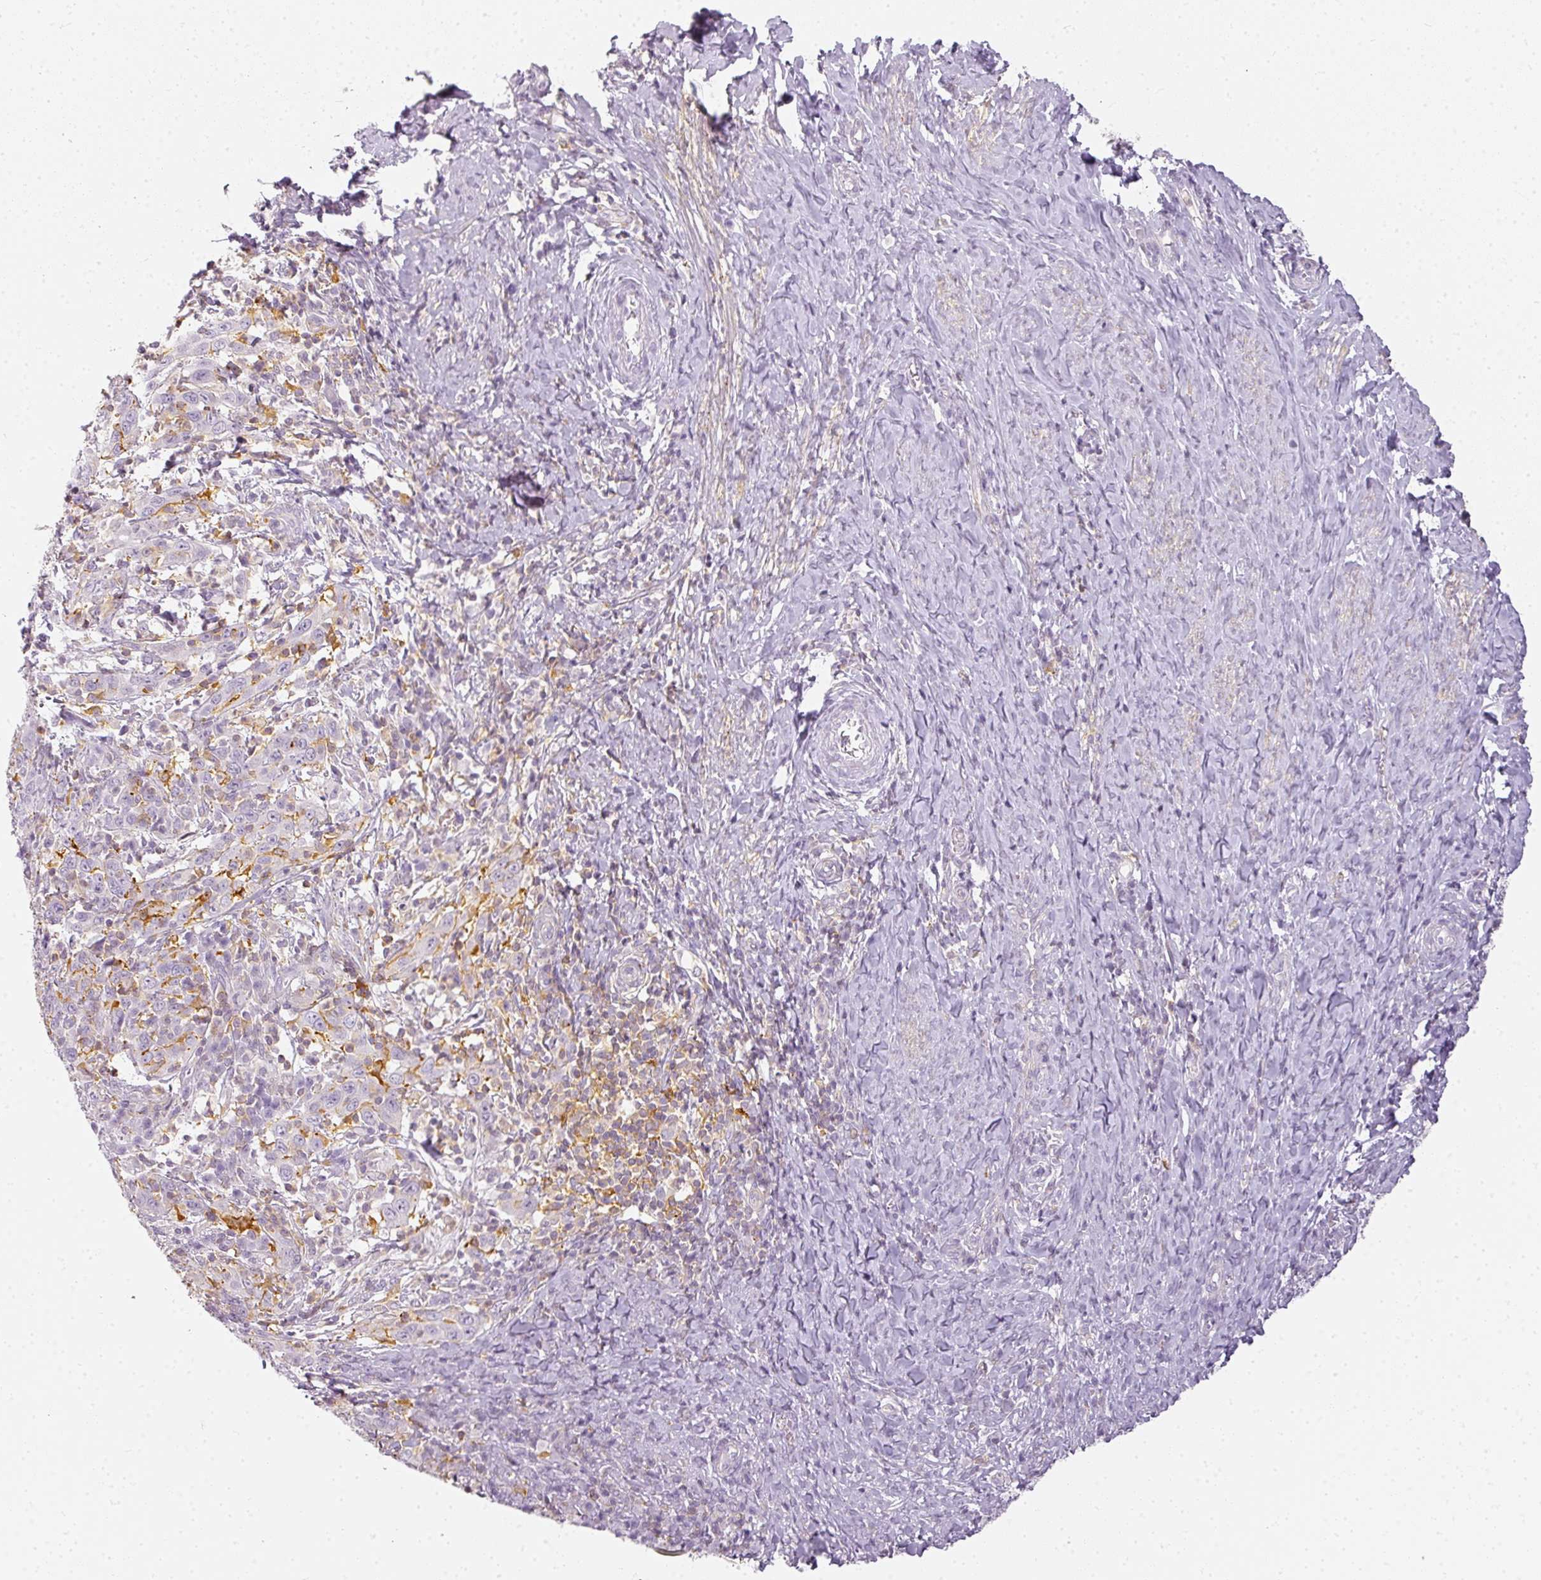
{"staining": {"intensity": "weak", "quantity": "<25%", "location": "cytoplasmic/membranous"}, "tissue": "cervical cancer", "cell_type": "Tumor cells", "image_type": "cancer", "snomed": [{"axis": "morphology", "description": "Squamous cell carcinoma, NOS"}, {"axis": "topography", "description": "Cervix"}], "caption": "Cervical squamous cell carcinoma stained for a protein using IHC shows no positivity tumor cells.", "gene": "TMEM42", "patient": {"sex": "female", "age": 46}}